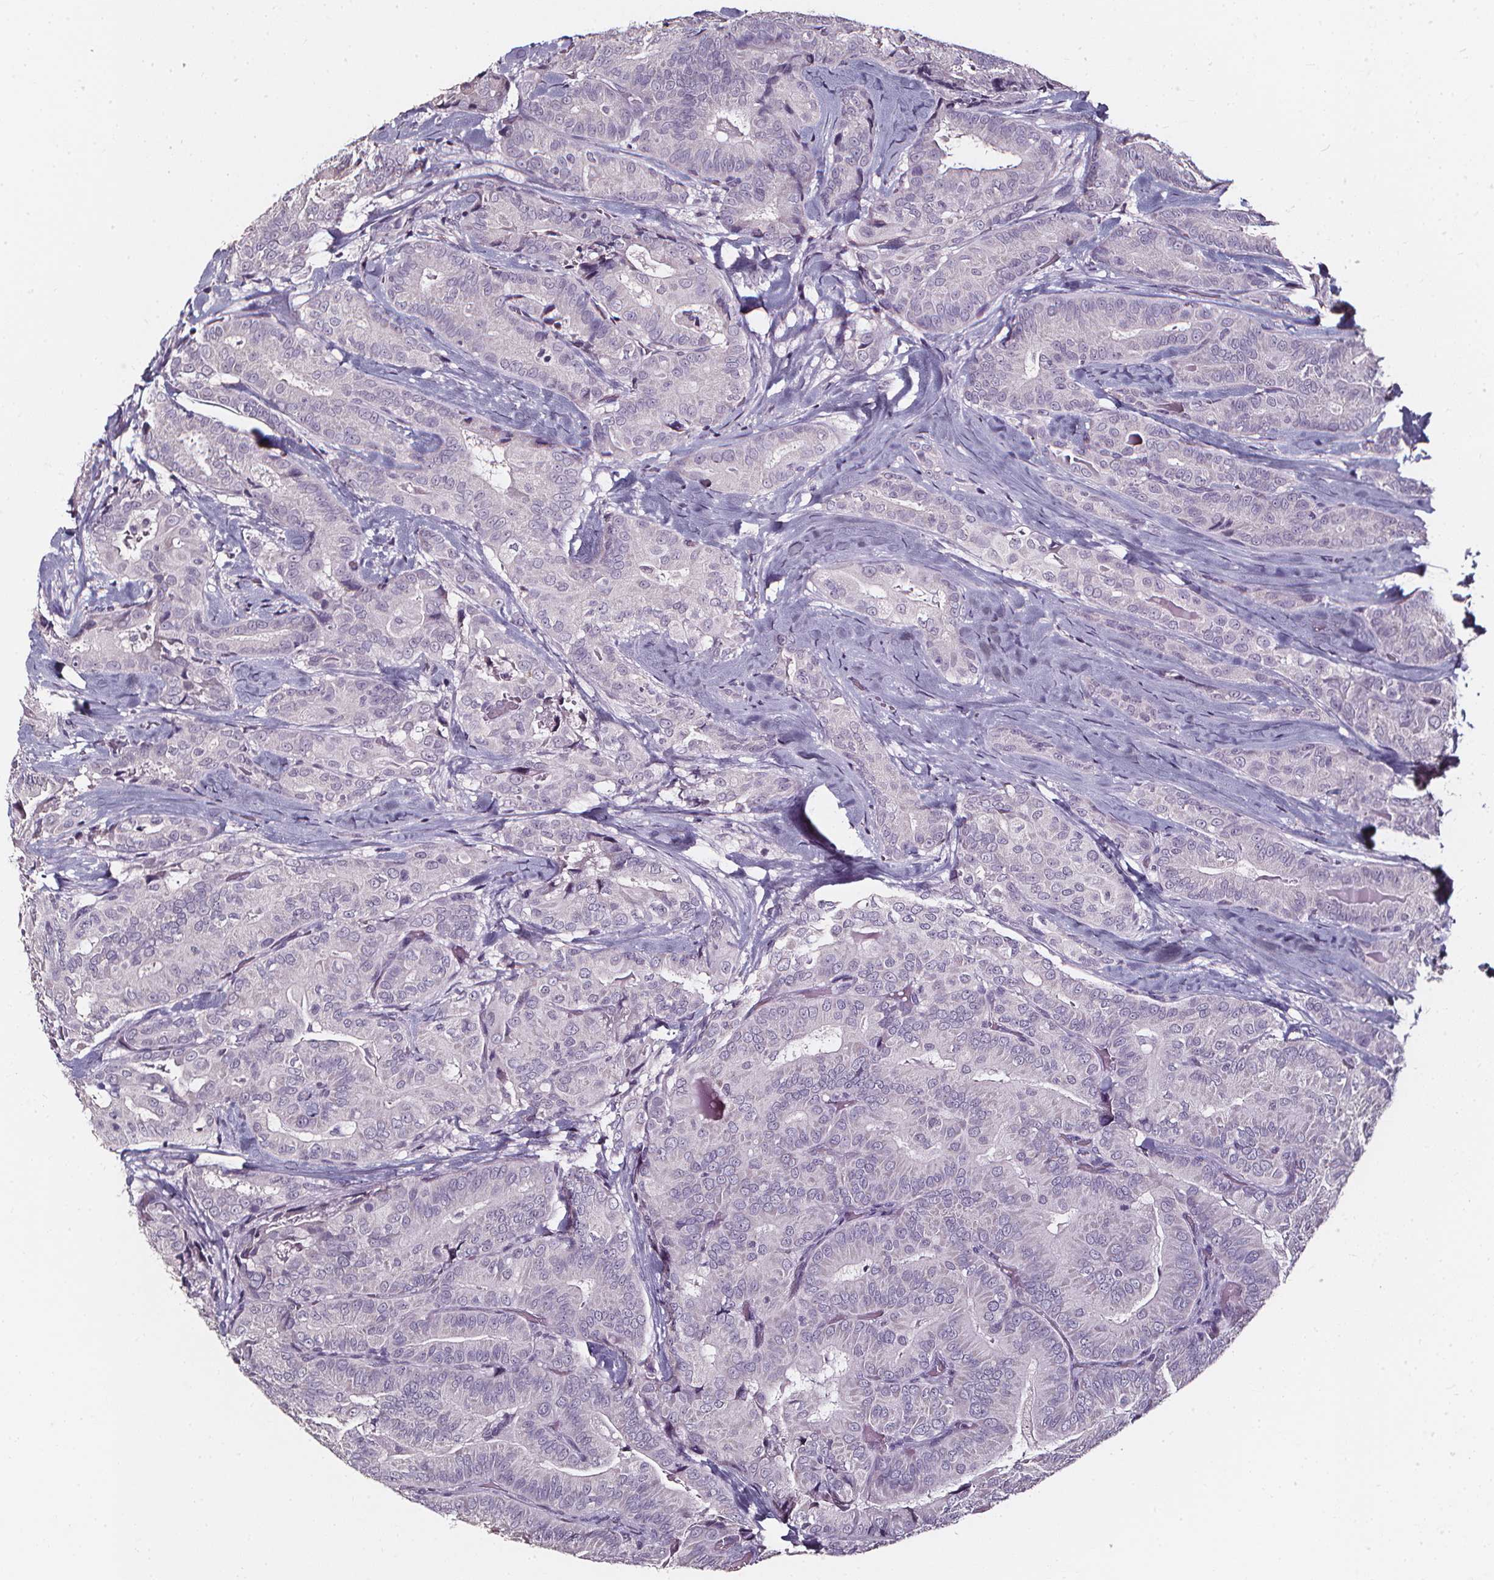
{"staining": {"intensity": "negative", "quantity": "none", "location": "none"}, "tissue": "thyroid cancer", "cell_type": "Tumor cells", "image_type": "cancer", "snomed": [{"axis": "morphology", "description": "Papillary adenocarcinoma, NOS"}, {"axis": "topography", "description": "Thyroid gland"}], "caption": "This is a micrograph of immunohistochemistry staining of papillary adenocarcinoma (thyroid), which shows no positivity in tumor cells. (DAB immunohistochemistry visualized using brightfield microscopy, high magnification).", "gene": "DEFA5", "patient": {"sex": "male", "age": 61}}